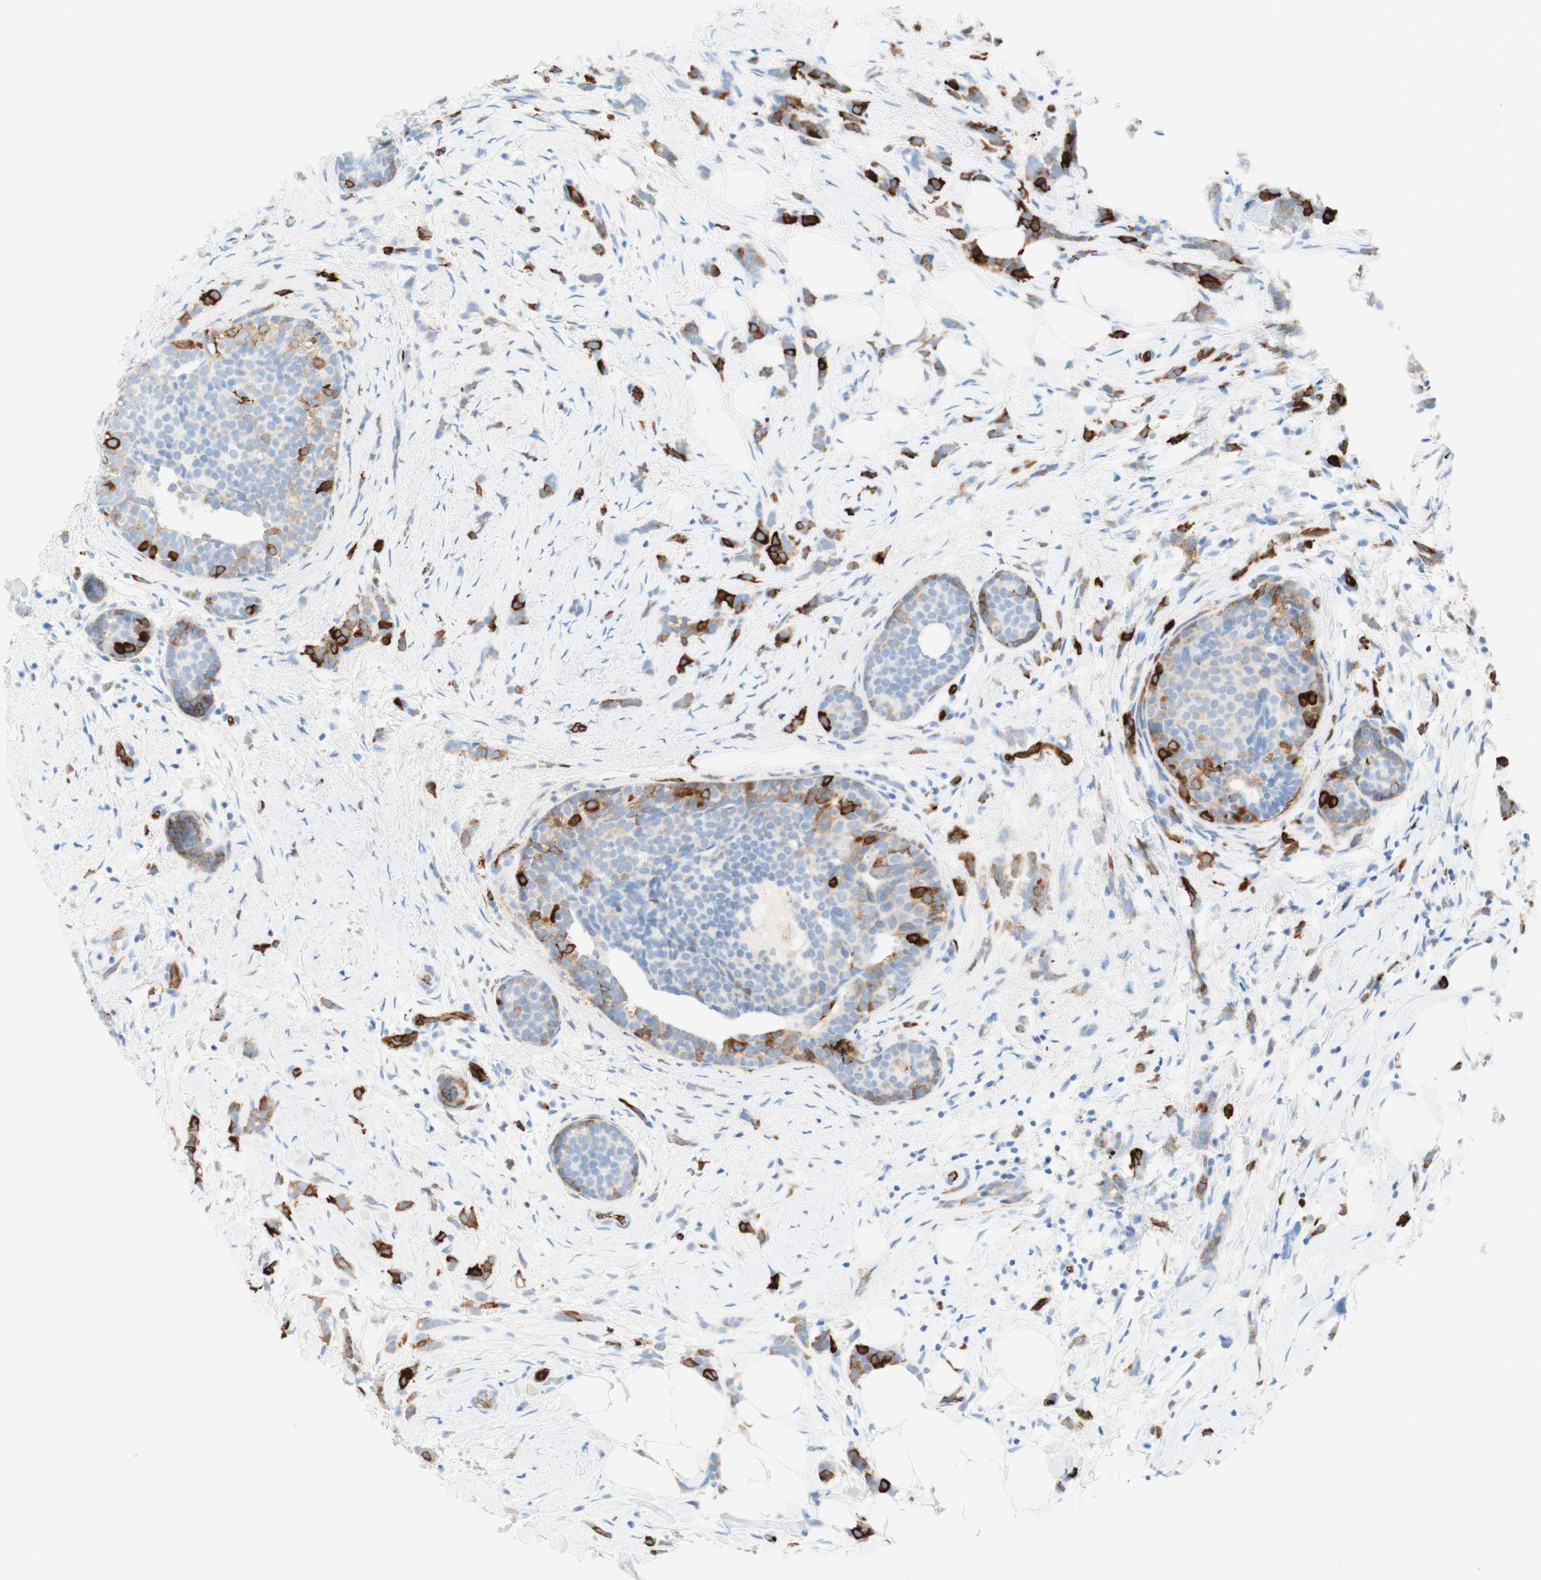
{"staining": {"intensity": "strong", "quantity": "<25%", "location": "cytoplasmic/membranous"}, "tissue": "breast cancer", "cell_type": "Tumor cells", "image_type": "cancer", "snomed": [{"axis": "morphology", "description": "Lobular carcinoma, in situ"}, {"axis": "morphology", "description": "Lobular carcinoma"}, {"axis": "topography", "description": "Breast"}], "caption": "High-power microscopy captured an immunohistochemistry histopathology image of breast lobular carcinoma, revealing strong cytoplasmic/membranous positivity in approximately <25% of tumor cells.", "gene": "STMN1", "patient": {"sex": "female", "age": 41}}